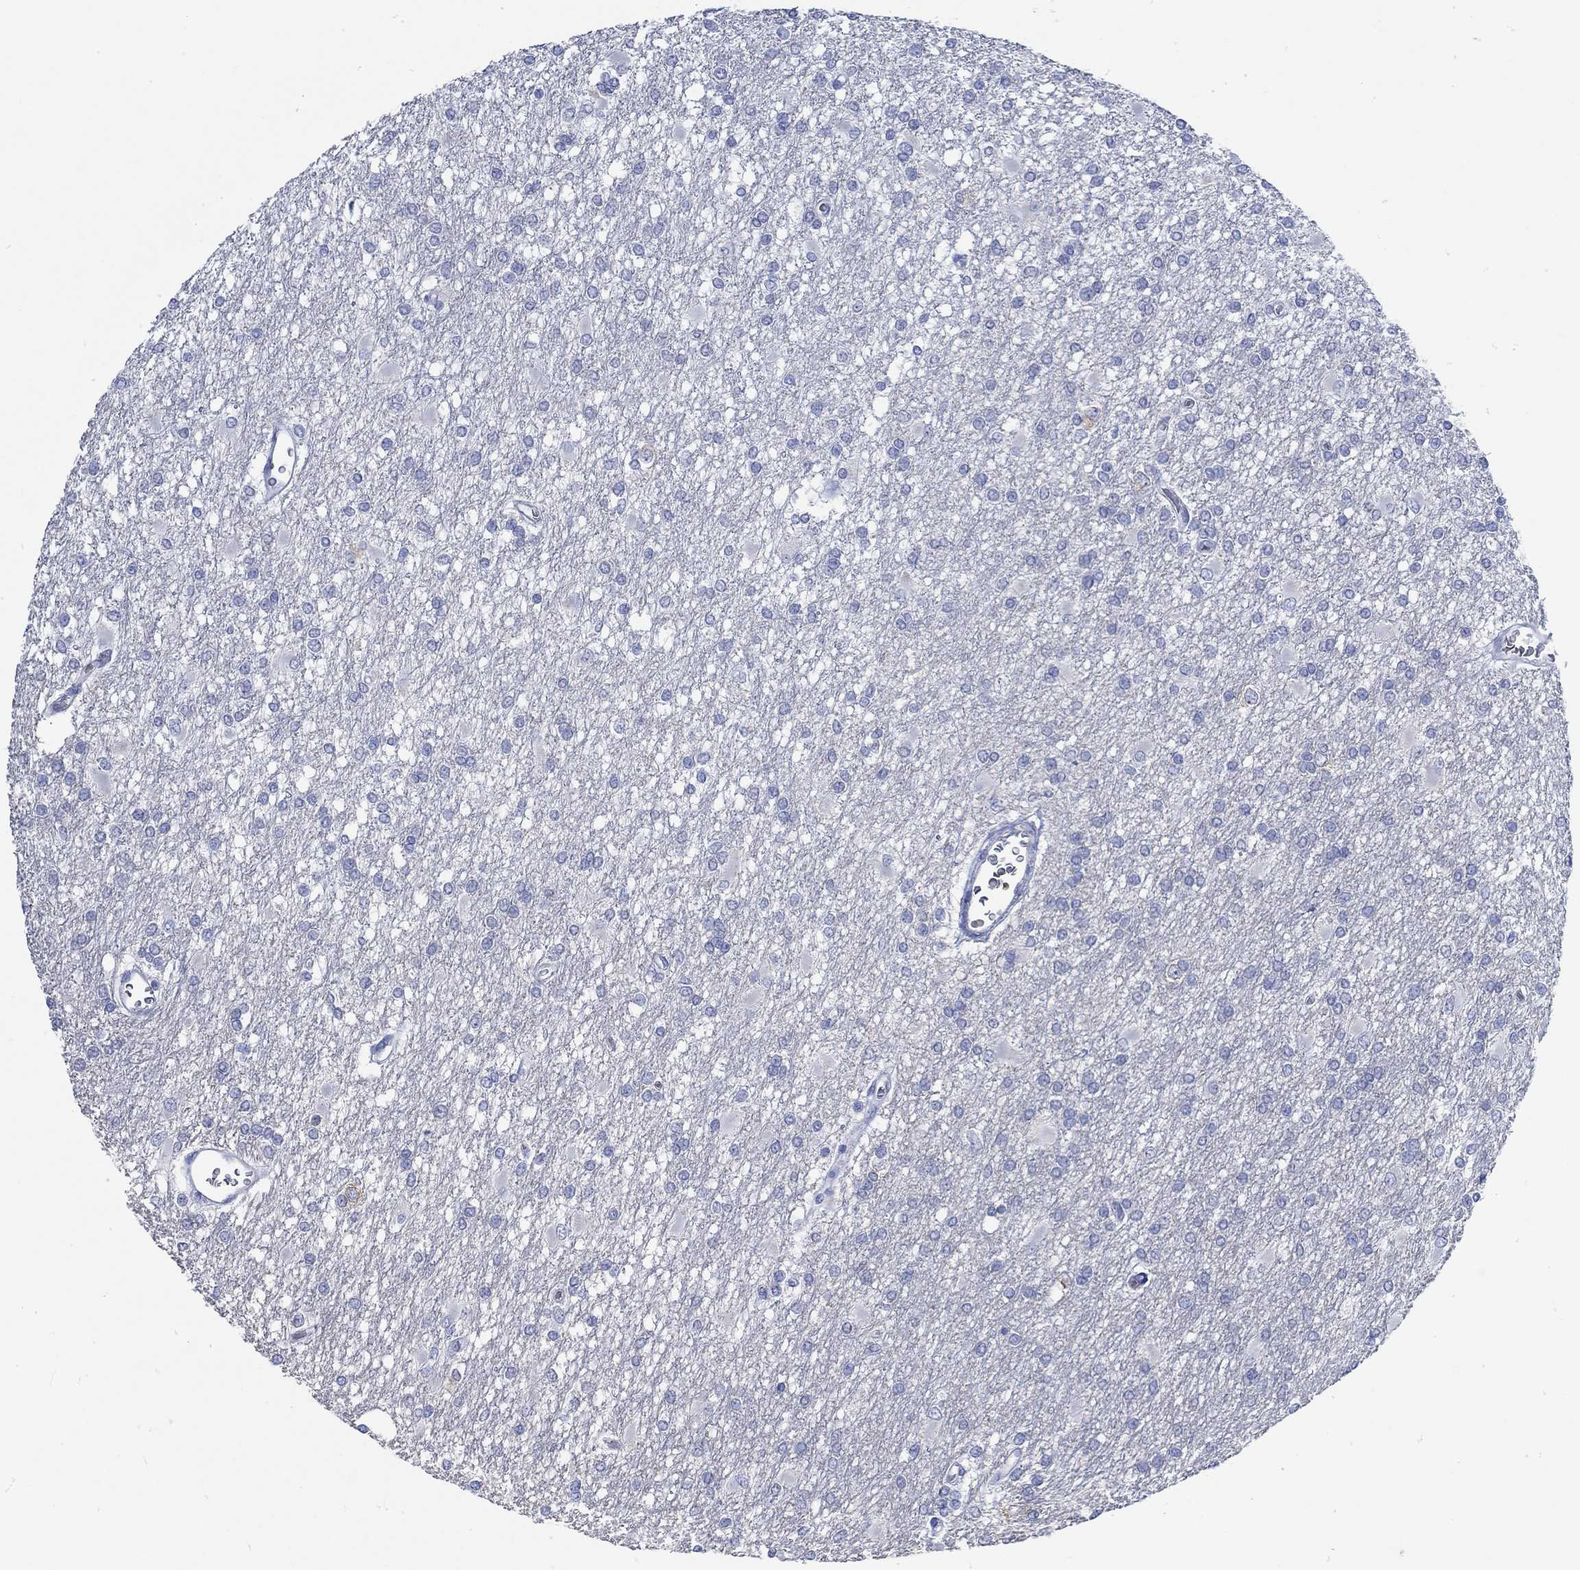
{"staining": {"intensity": "negative", "quantity": "none", "location": "none"}, "tissue": "glioma", "cell_type": "Tumor cells", "image_type": "cancer", "snomed": [{"axis": "morphology", "description": "Glioma, malignant, High grade"}, {"axis": "topography", "description": "Cerebral cortex"}], "caption": "The immunohistochemistry image has no significant expression in tumor cells of glioma tissue.", "gene": "KCNA1", "patient": {"sex": "male", "age": 79}}